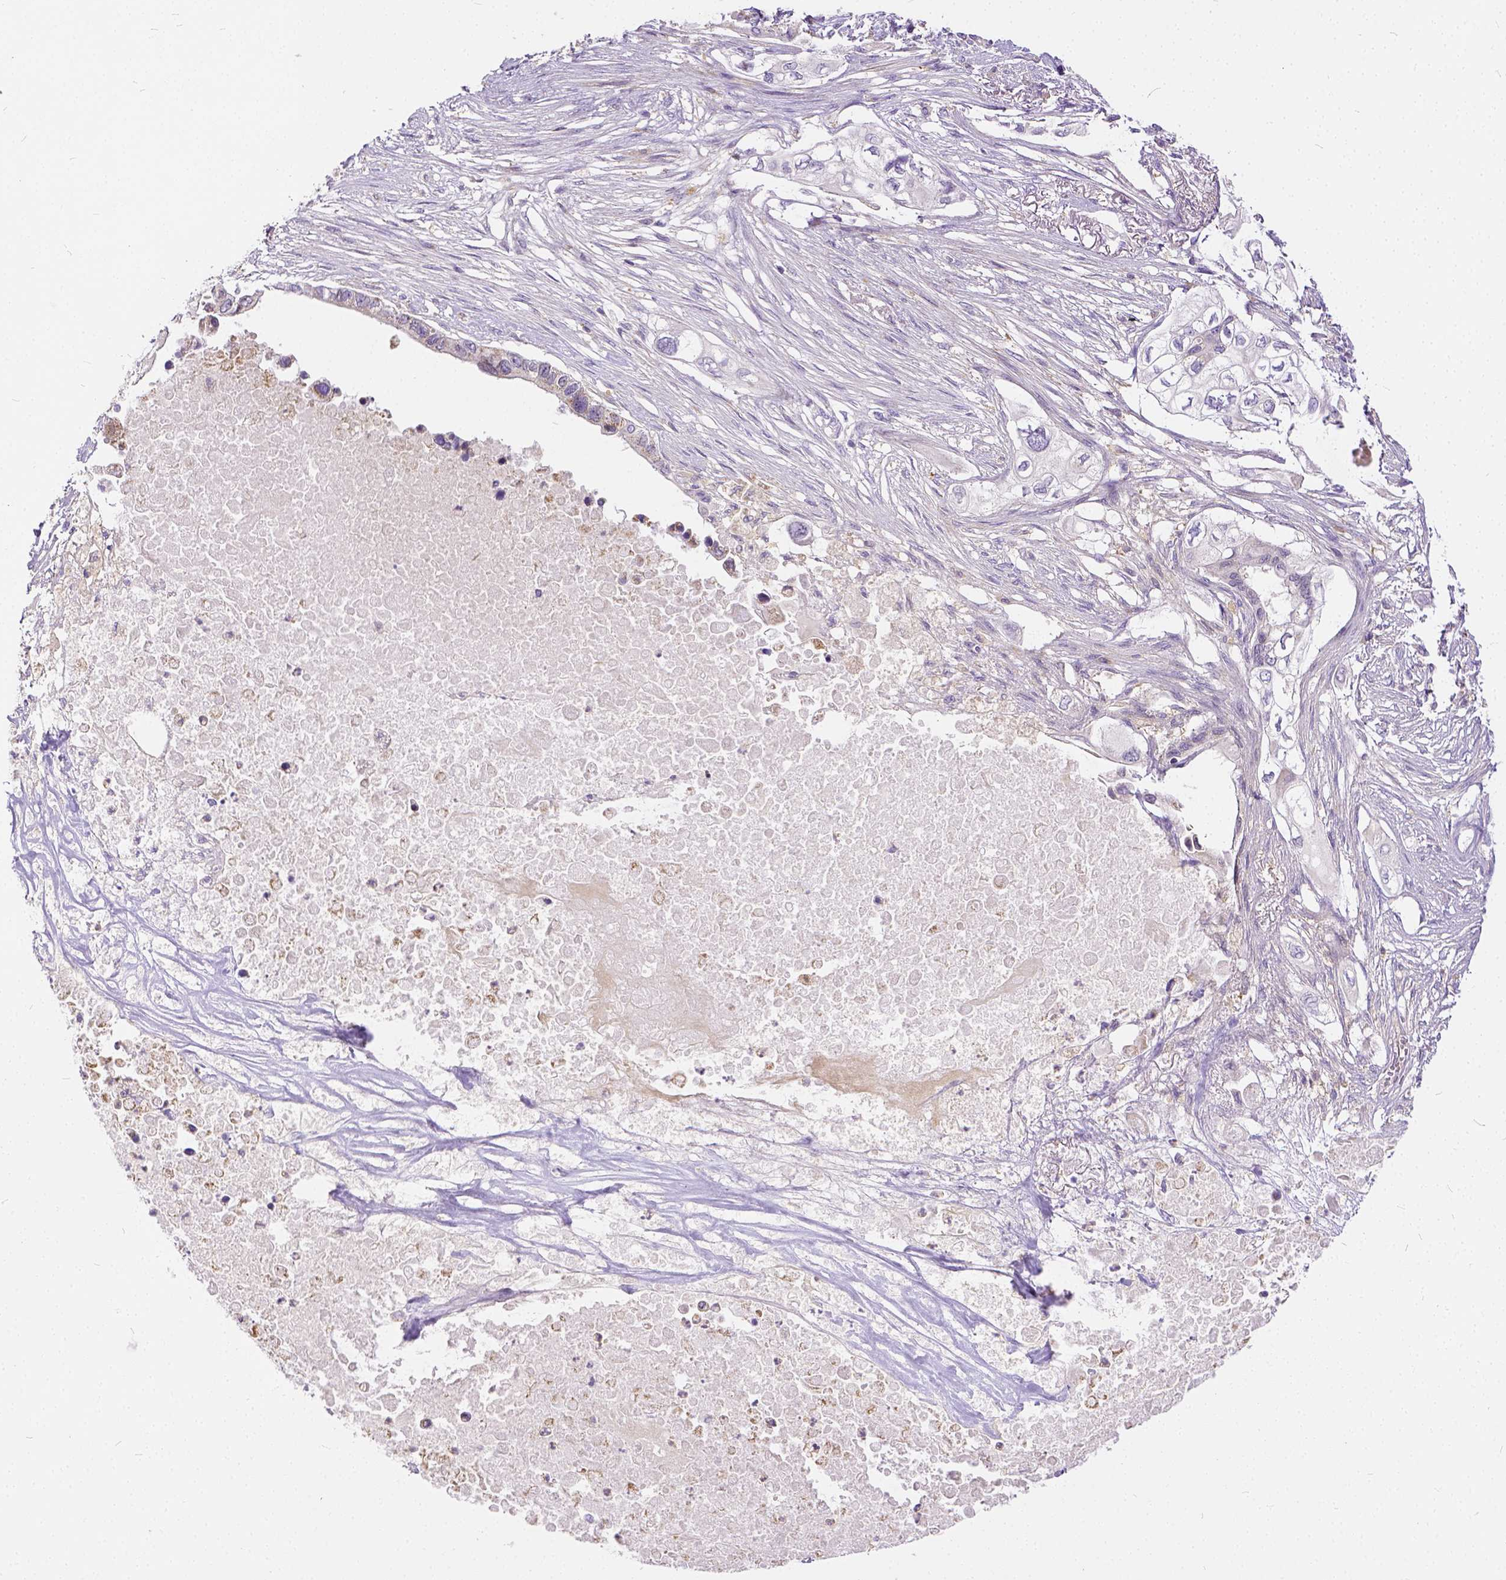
{"staining": {"intensity": "negative", "quantity": "none", "location": "none"}, "tissue": "pancreatic cancer", "cell_type": "Tumor cells", "image_type": "cancer", "snomed": [{"axis": "morphology", "description": "Adenocarcinoma, NOS"}, {"axis": "topography", "description": "Pancreas"}], "caption": "Human pancreatic cancer (adenocarcinoma) stained for a protein using immunohistochemistry (IHC) displays no expression in tumor cells.", "gene": "CADM4", "patient": {"sex": "female", "age": 63}}